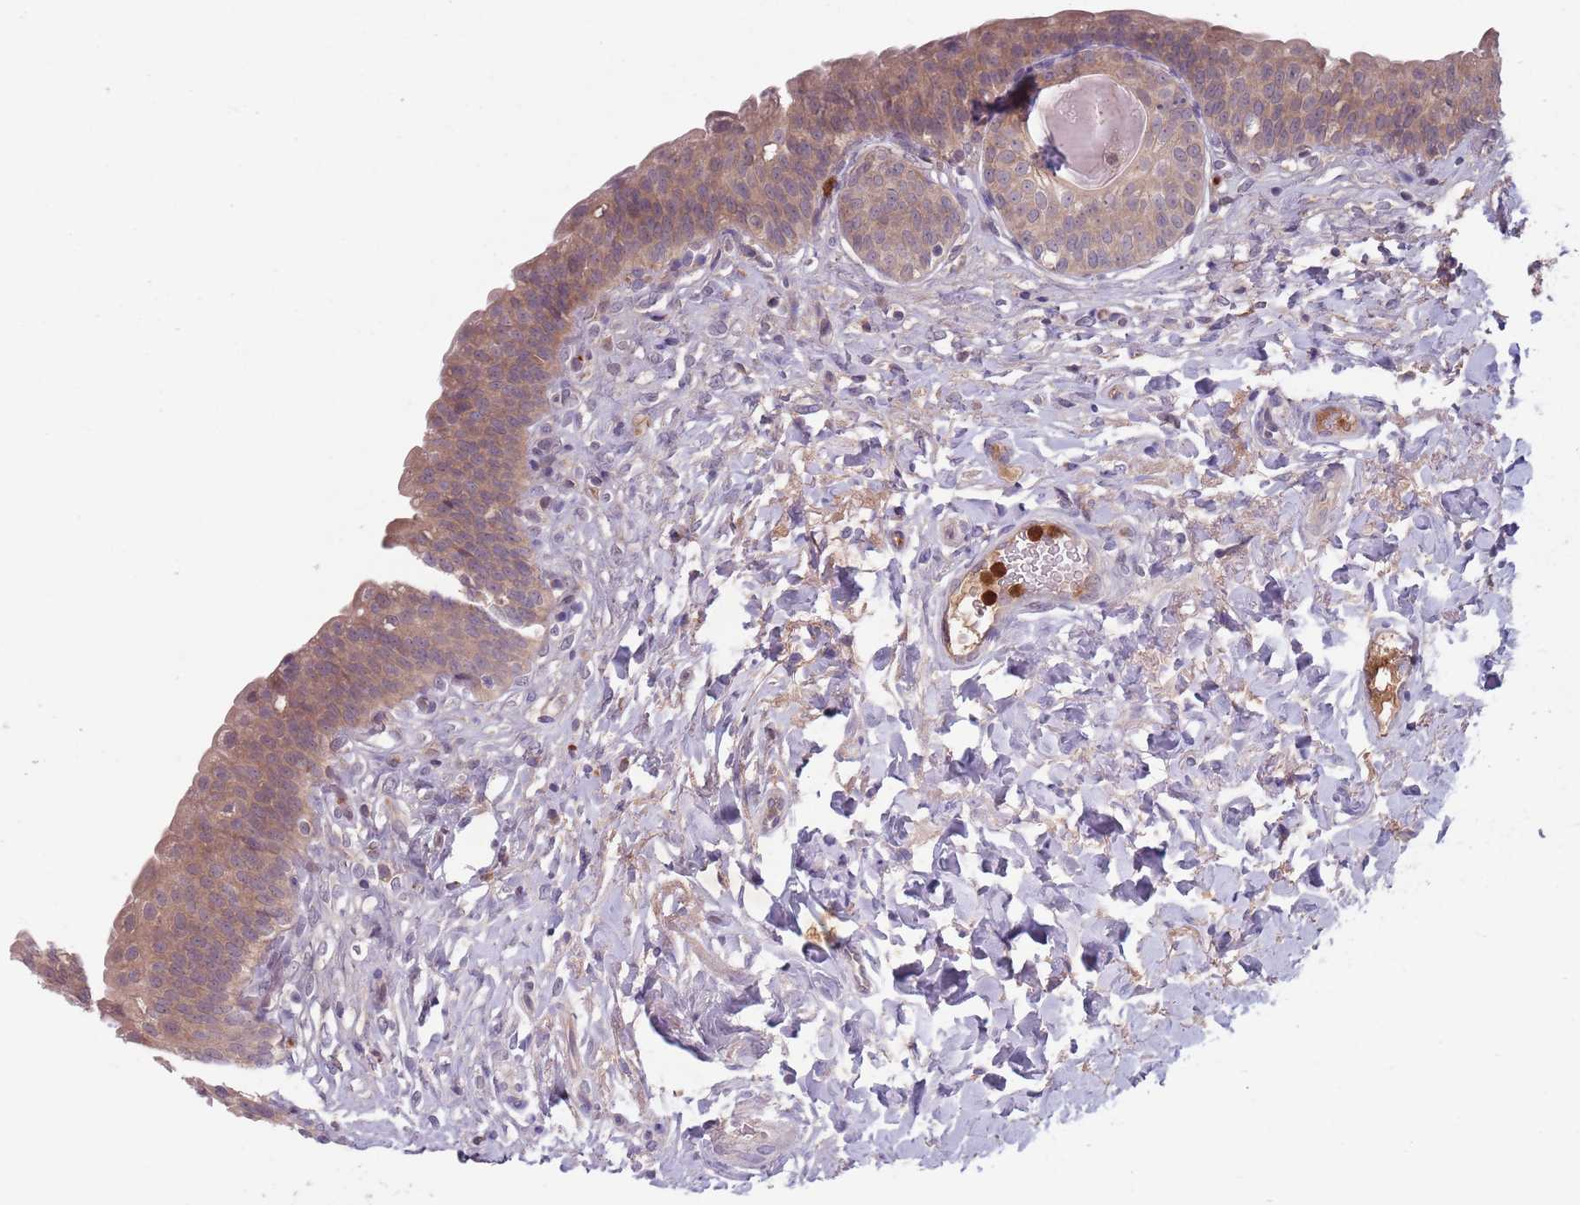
{"staining": {"intensity": "moderate", "quantity": ">75%", "location": "cytoplasmic/membranous"}, "tissue": "urinary bladder", "cell_type": "Urothelial cells", "image_type": "normal", "snomed": [{"axis": "morphology", "description": "Normal tissue, NOS"}, {"axis": "topography", "description": "Urinary bladder"}], "caption": "Immunohistochemistry (IHC) staining of benign urinary bladder, which reveals medium levels of moderate cytoplasmic/membranous staining in approximately >75% of urothelial cells indicating moderate cytoplasmic/membranous protein positivity. The staining was performed using DAB (3,3'-diaminobenzidine) (brown) for protein detection and nuclei were counterstained in hematoxylin (blue).", "gene": "TYW1B", "patient": {"sex": "male", "age": 83}}